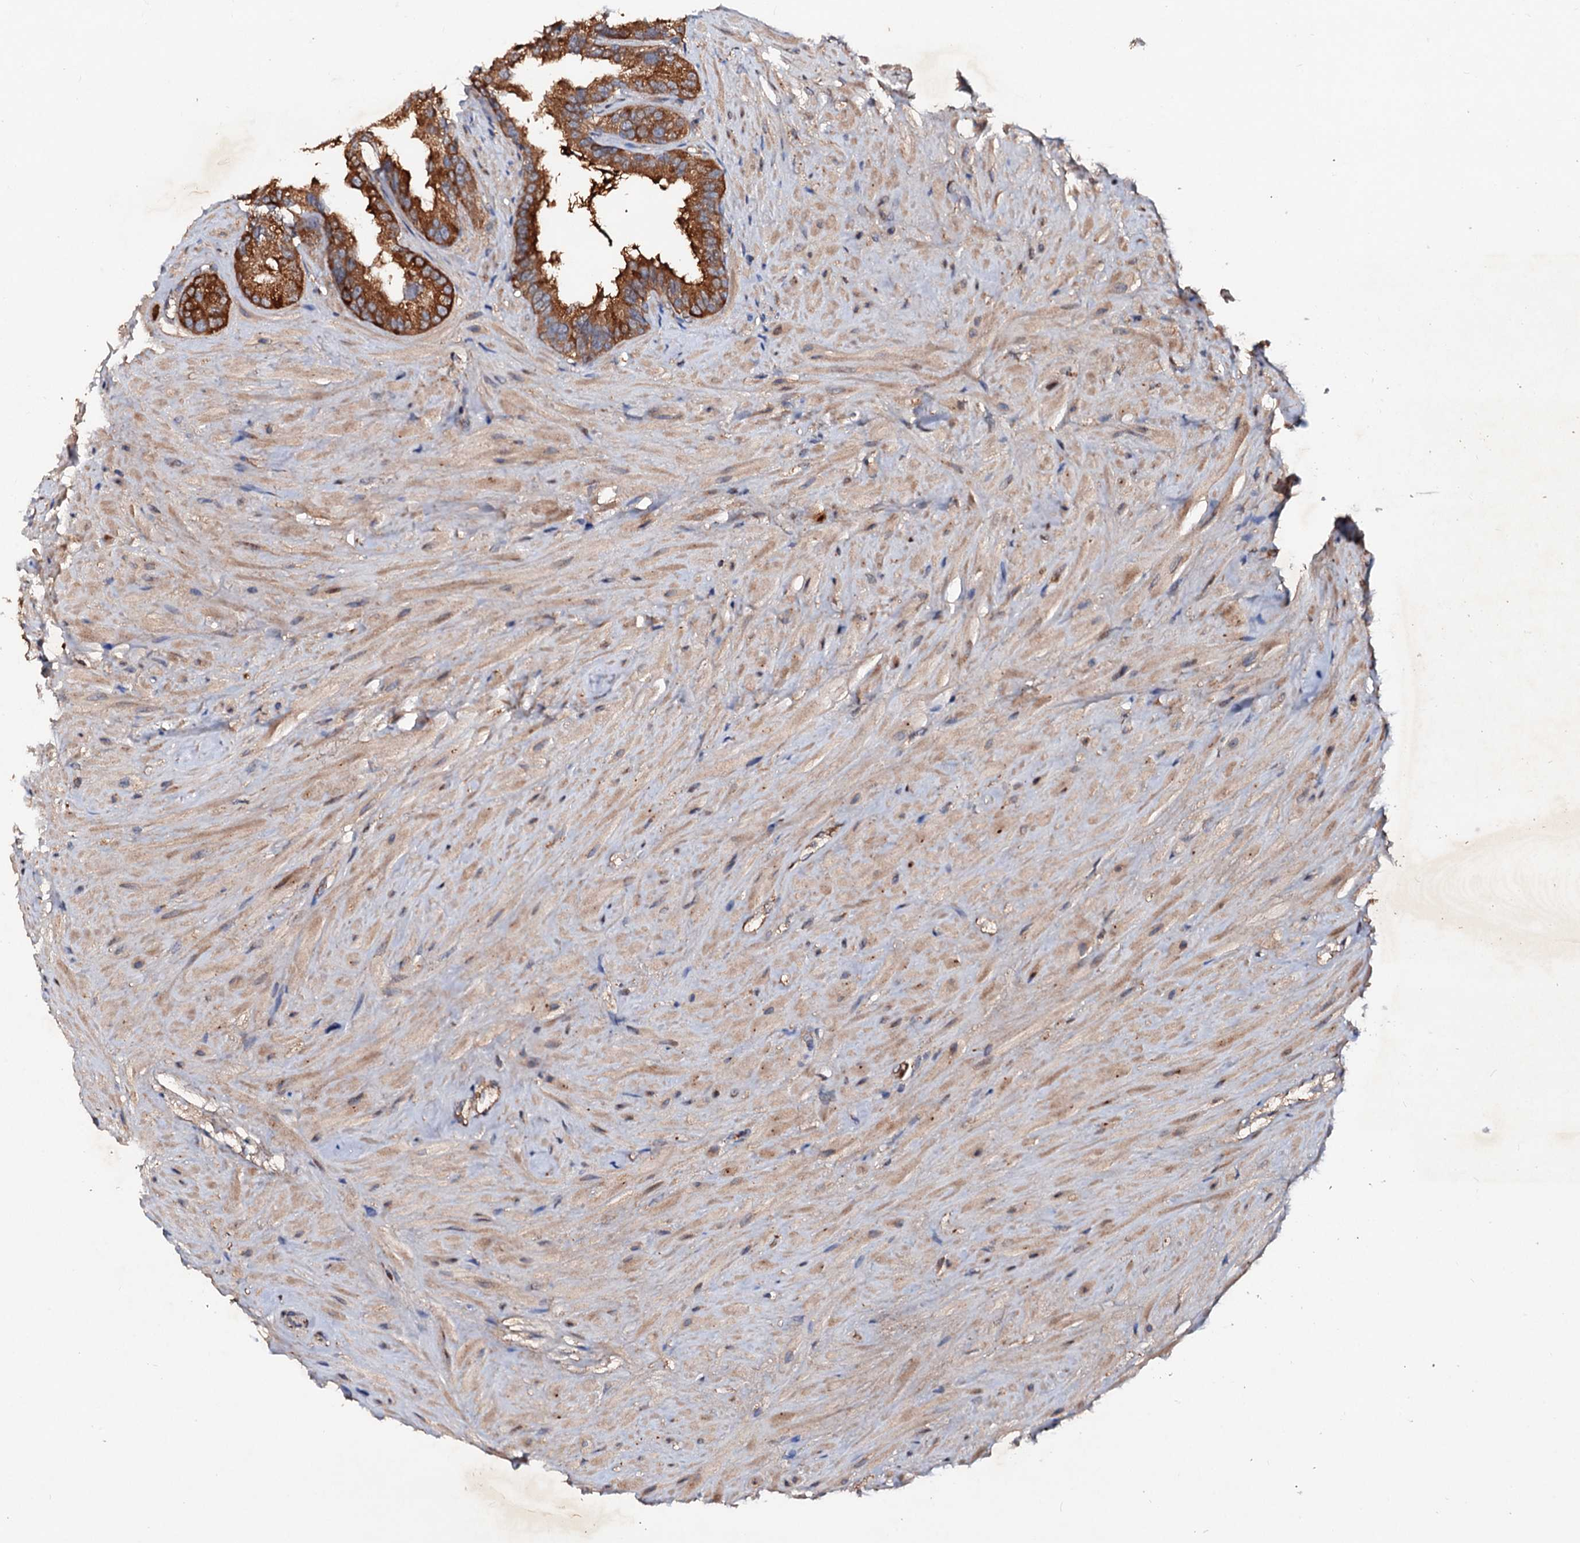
{"staining": {"intensity": "strong", "quantity": ">75%", "location": "cytoplasmic/membranous"}, "tissue": "seminal vesicle", "cell_type": "Glandular cells", "image_type": "normal", "snomed": [{"axis": "morphology", "description": "Normal tissue, NOS"}, {"axis": "topography", "description": "Seminal veicle"}], "caption": "Protein staining by immunohistochemistry (IHC) displays strong cytoplasmic/membranous expression in about >75% of glandular cells in unremarkable seminal vesicle.", "gene": "EXTL1", "patient": {"sex": "male", "age": 80}}